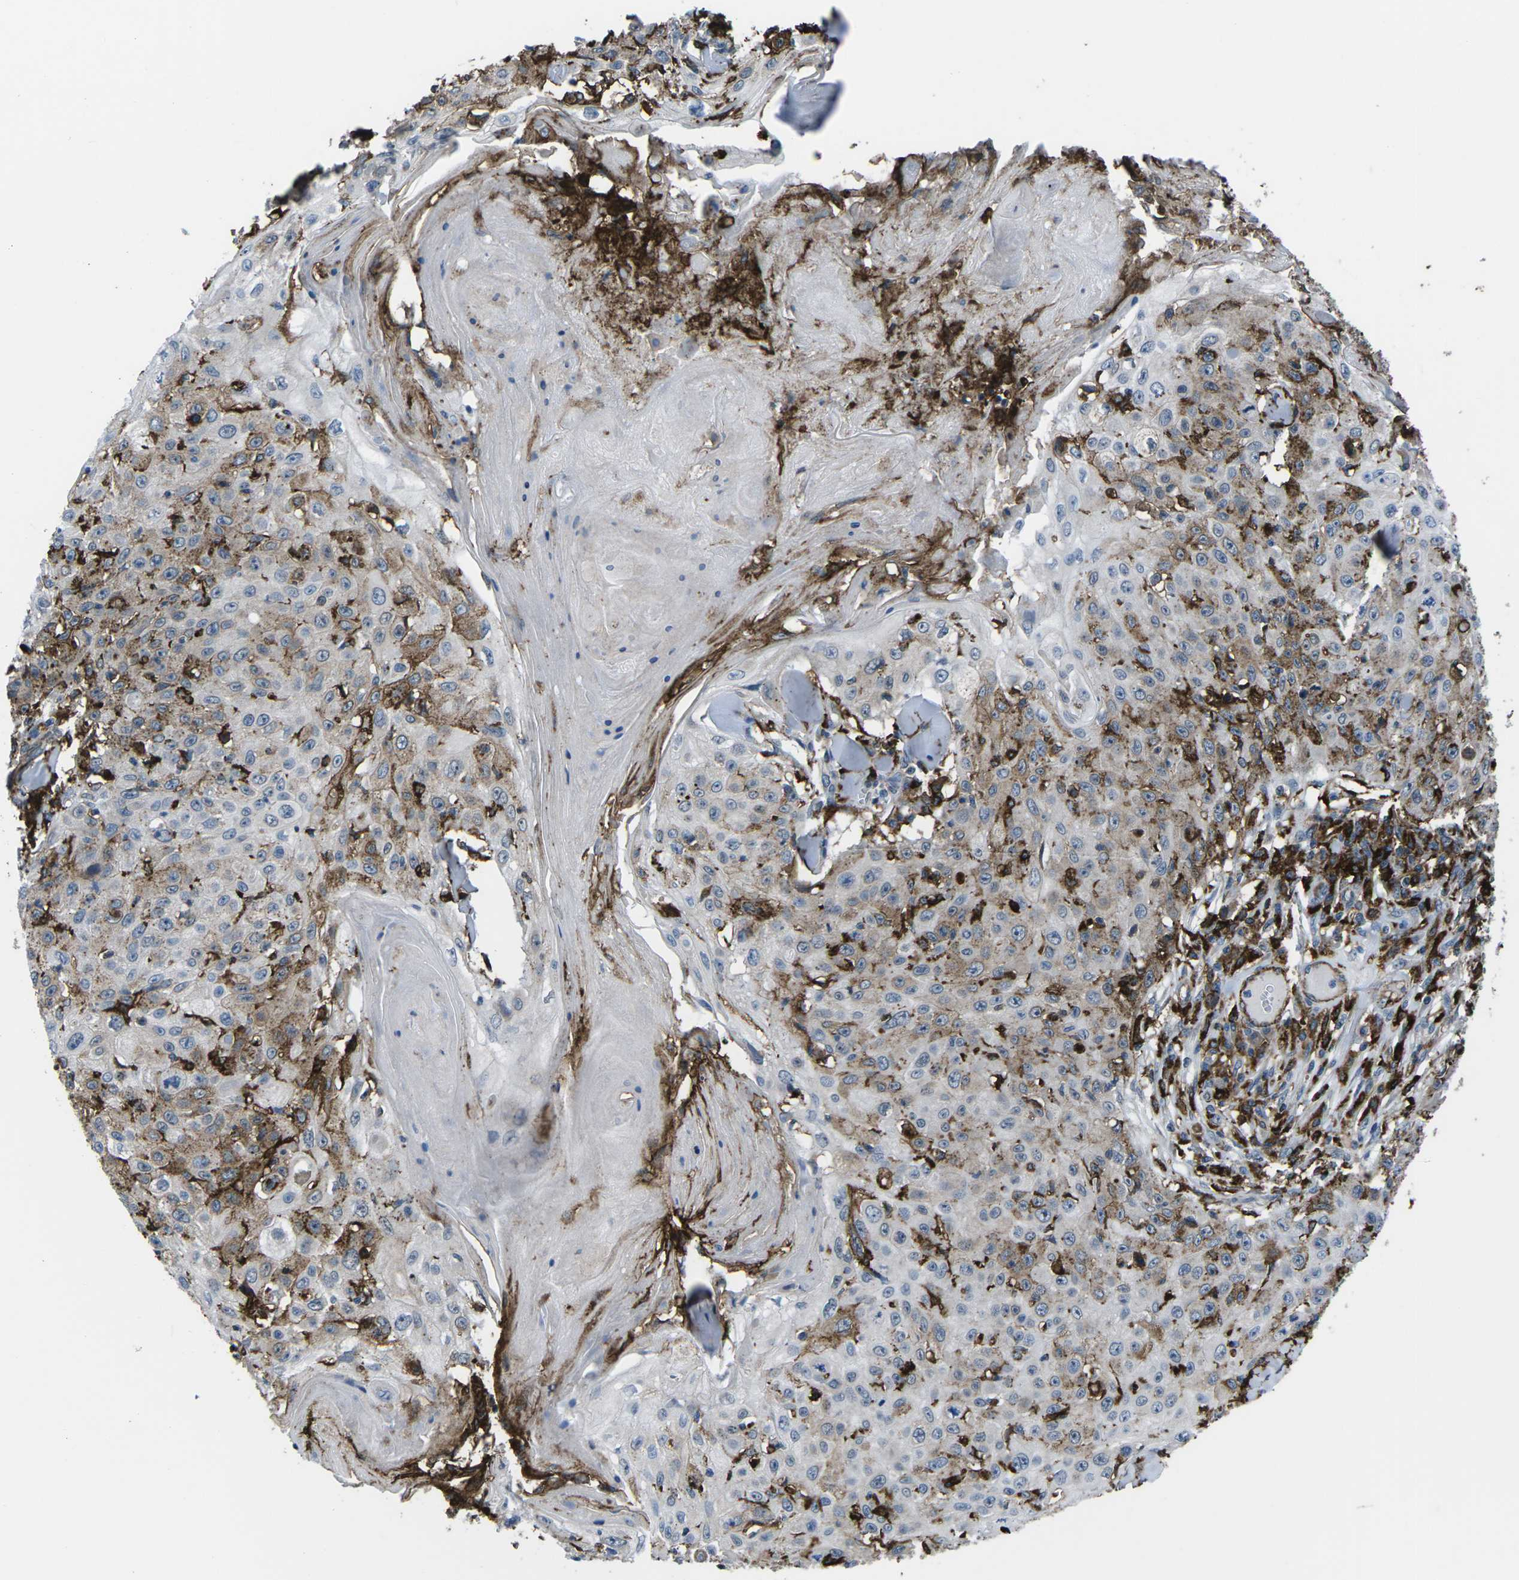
{"staining": {"intensity": "moderate", "quantity": "<25%", "location": "cytoplasmic/membranous"}, "tissue": "skin cancer", "cell_type": "Tumor cells", "image_type": "cancer", "snomed": [{"axis": "morphology", "description": "Squamous cell carcinoma, NOS"}, {"axis": "topography", "description": "Skin"}], "caption": "Immunohistochemical staining of human skin cancer (squamous cell carcinoma) reveals low levels of moderate cytoplasmic/membranous staining in approximately <25% of tumor cells. (Brightfield microscopy of DAB IHC at high magnification).", "gene": "PTPN1", "patient": {"sex": "male", "age": 86}}